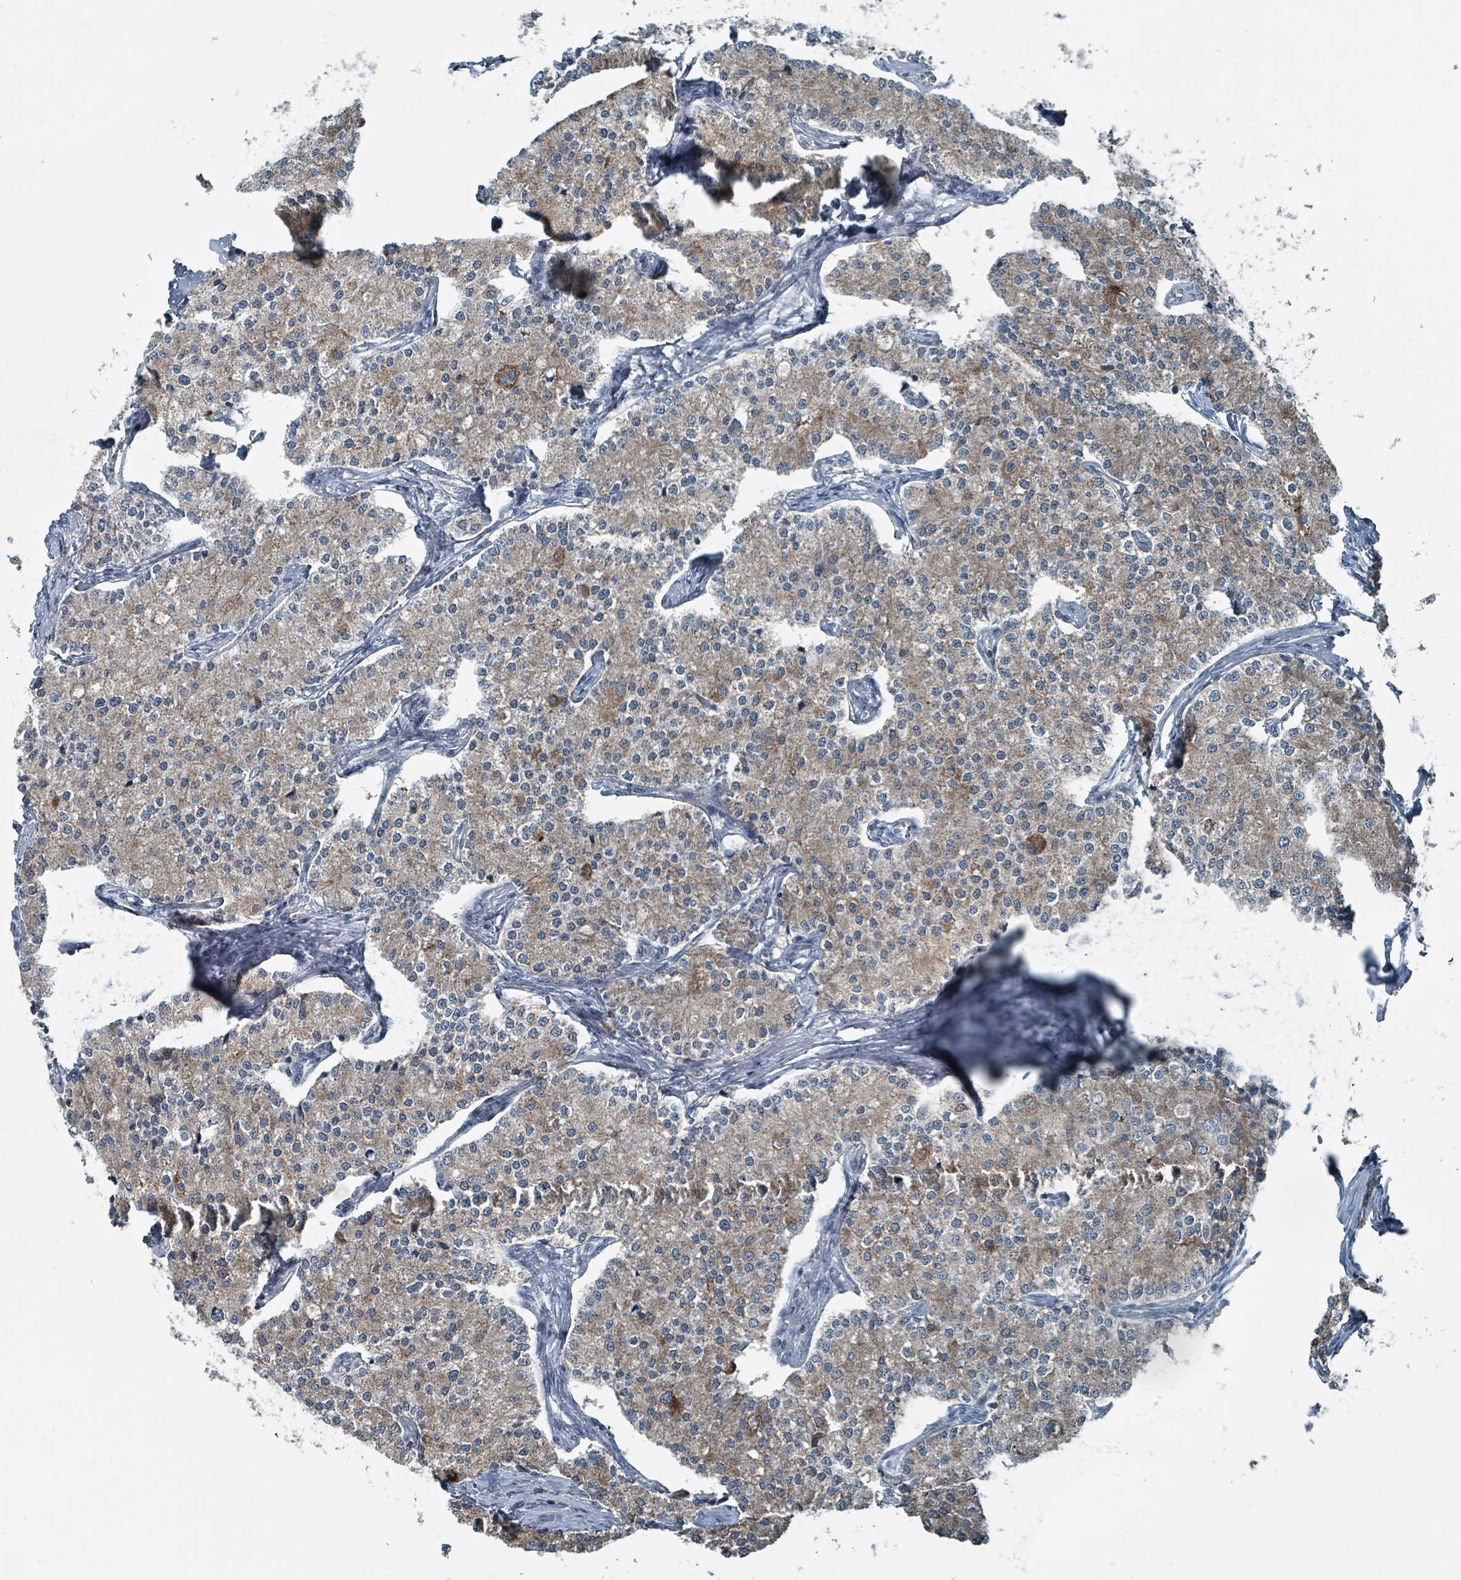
{"staining": {"intensity": "weak", "quantity": ">75%", "location": "cytoplasmic/membranous"}, "tissue": "carcinoid", "cell_type": "Tumor cells", "image_type": "cancer", "snomed": [{"axis": "morphology", "description": "Carcinoid, malignant, NOS"}, {"axis": "topography", "description": "Colon"}], "caption": "Carcinoid (malignant) stained for a protein (brown) shows weak cytoplasmic/membranous positive expression in about >75% of tumor cells.", "gene": "ABHD18", "patient": {"sex": "female", "age": 52}}